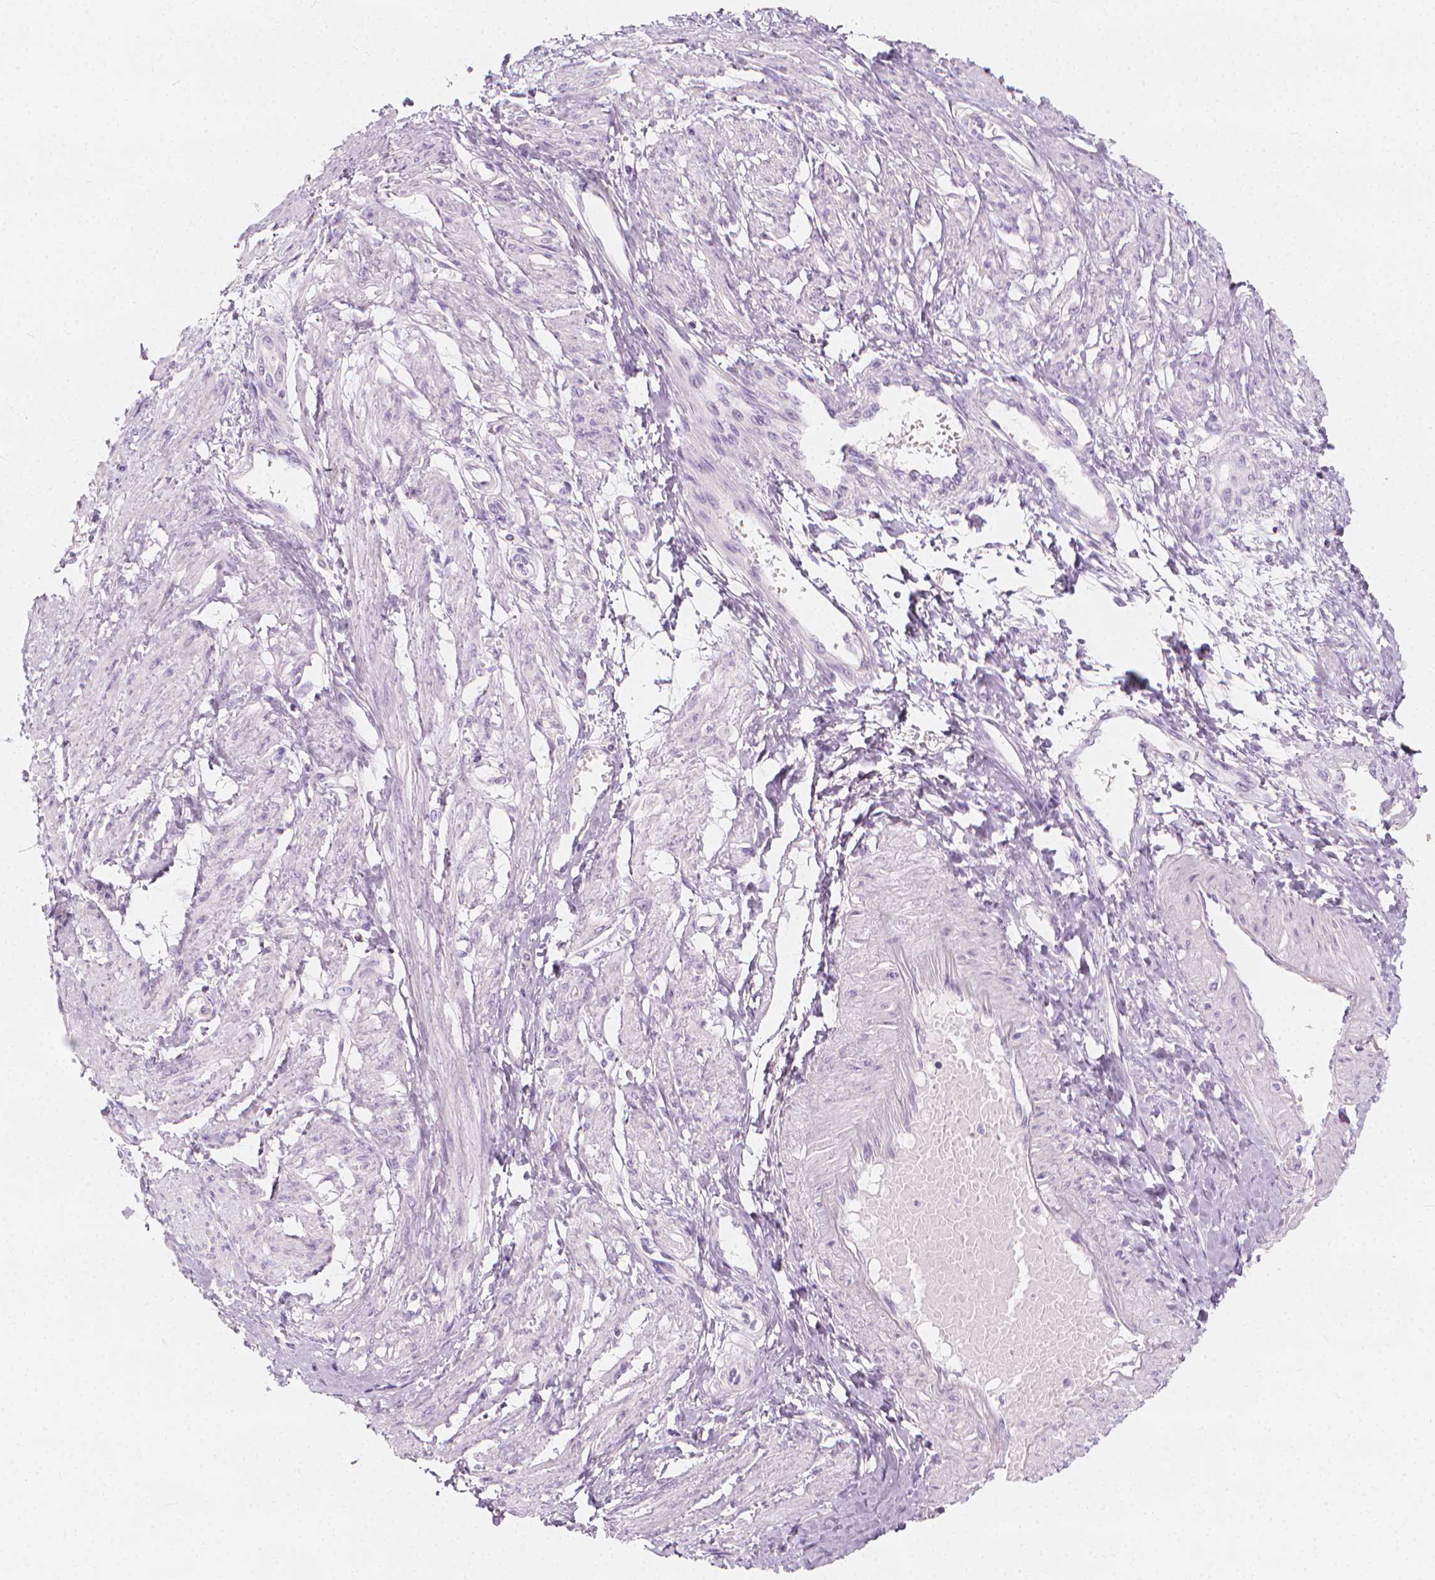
{"staining": {"intensity": "negative", "quantity": "none", "location": "none"}, "tissue": "smooth muscle", "cell_type": "Smooth muscle cells", "image_type": "normal", "snomed": [{"axis": "morphology", "description": "Normal tissue, NOS"}, {"axis": "topography", "description": "Smooth muscle"}, {"axis": "topography", "description": "Uterus"}], "caption": "IHC micrograph of unremarkable smooth muscle: smooth muscle stained with DAB (3,3'-diaminobenzidine) reveals no significant protein staining in smooth muscle cells. (DAB immunohistochemistry (IHC), high magnification).", "gene": "RBFOX1", "patient": {"sex": "female", "age": 39}}